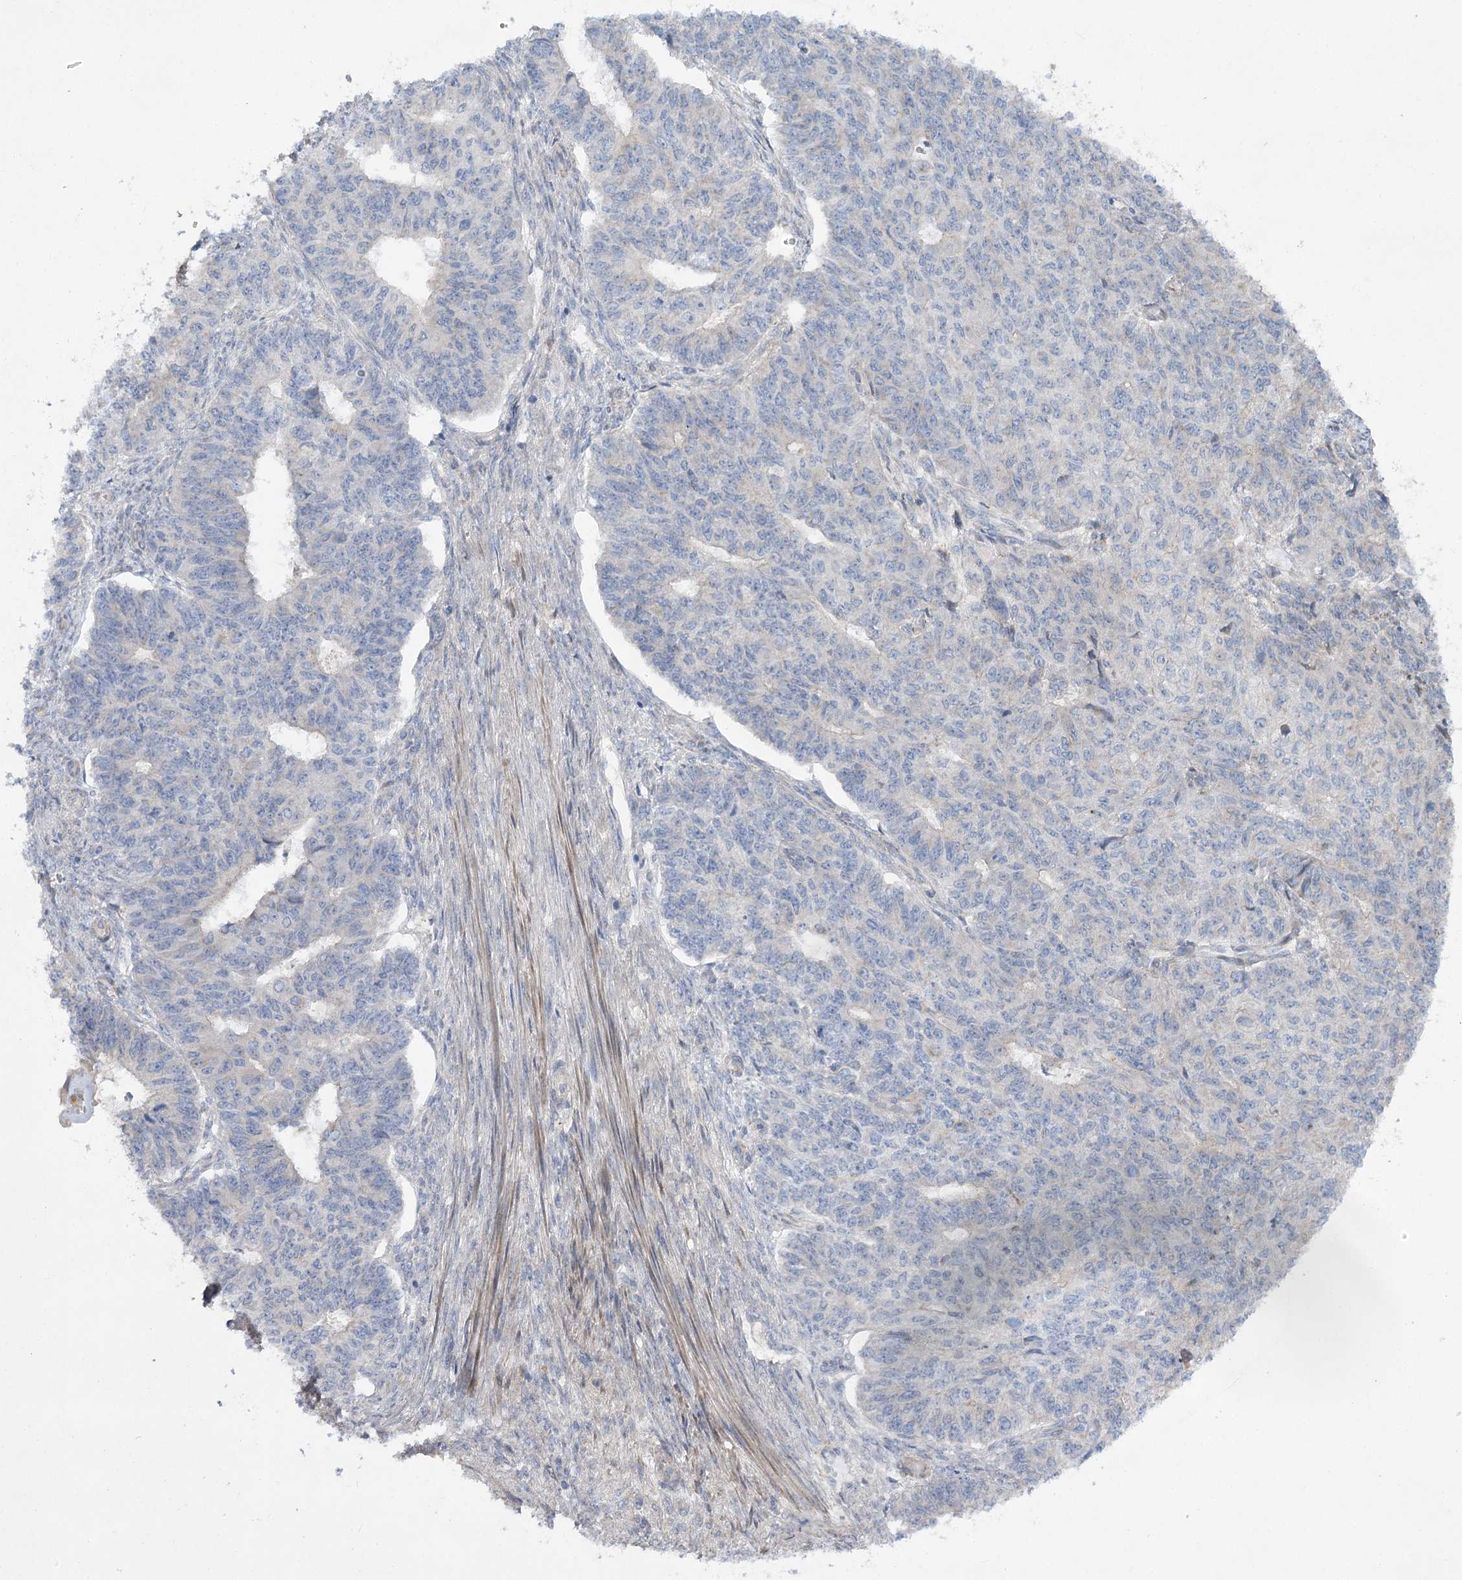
{"staining": {"intensity": "negative", "quantity": "none", "location": "none"}, "tissue": "endometrial cancer", "cell_type": "Tumor cells", "image_type": "cancer", "snomed": [{"axis": "morphology", "description": "Adenocarcinoma, NOS"}, {"axis": "topography", "description": "Endometrium"}], "caption": "Tumor cells show no significant protein staining in adenocarcinoma (endometrial).", "gene": "SH3BP5L", "patient": {"sex": "female", "age": 32}}